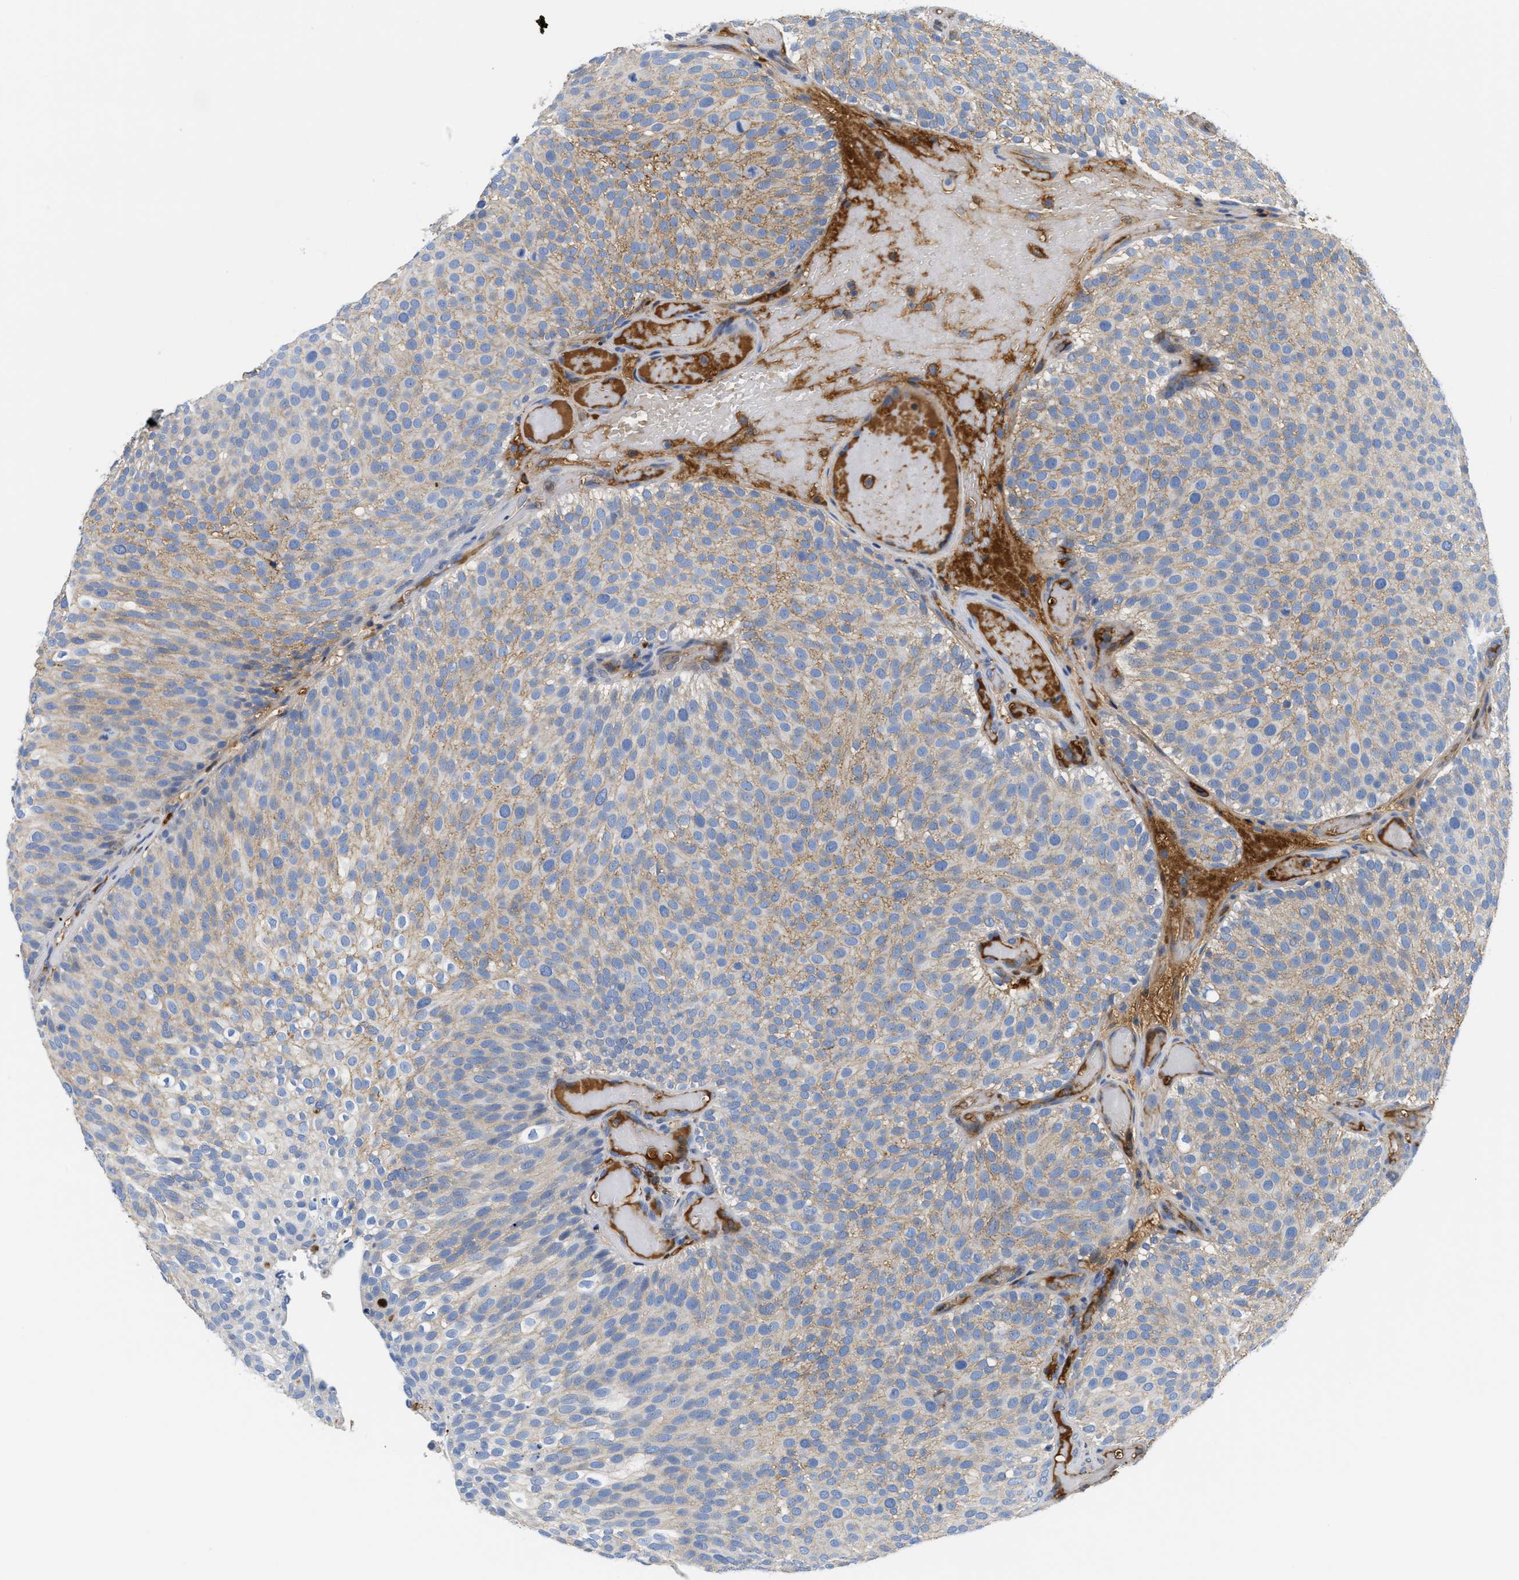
{"staining": {"intensity": "weak", "quantity": "25%-75%", "location": "cytoplasmic/membranous"}, "tissue": "urothelial cancer", "cell_type": "Tumor cells", "image_type": "cancer", "snomed": [{"axis": "morphology", "description": "Urothelial carcinoma, Low grade"}, {"axis": "topography", "description": "Urinary bladder"}], "caption": "Low-grade urothelial carcinoma stained with a brown dye shows weak cytoplasmic/membranous positive staining in about 25%-75% of tumor cells.", "gene": "GC", "patient": {"sex": "male", "age": 78}}